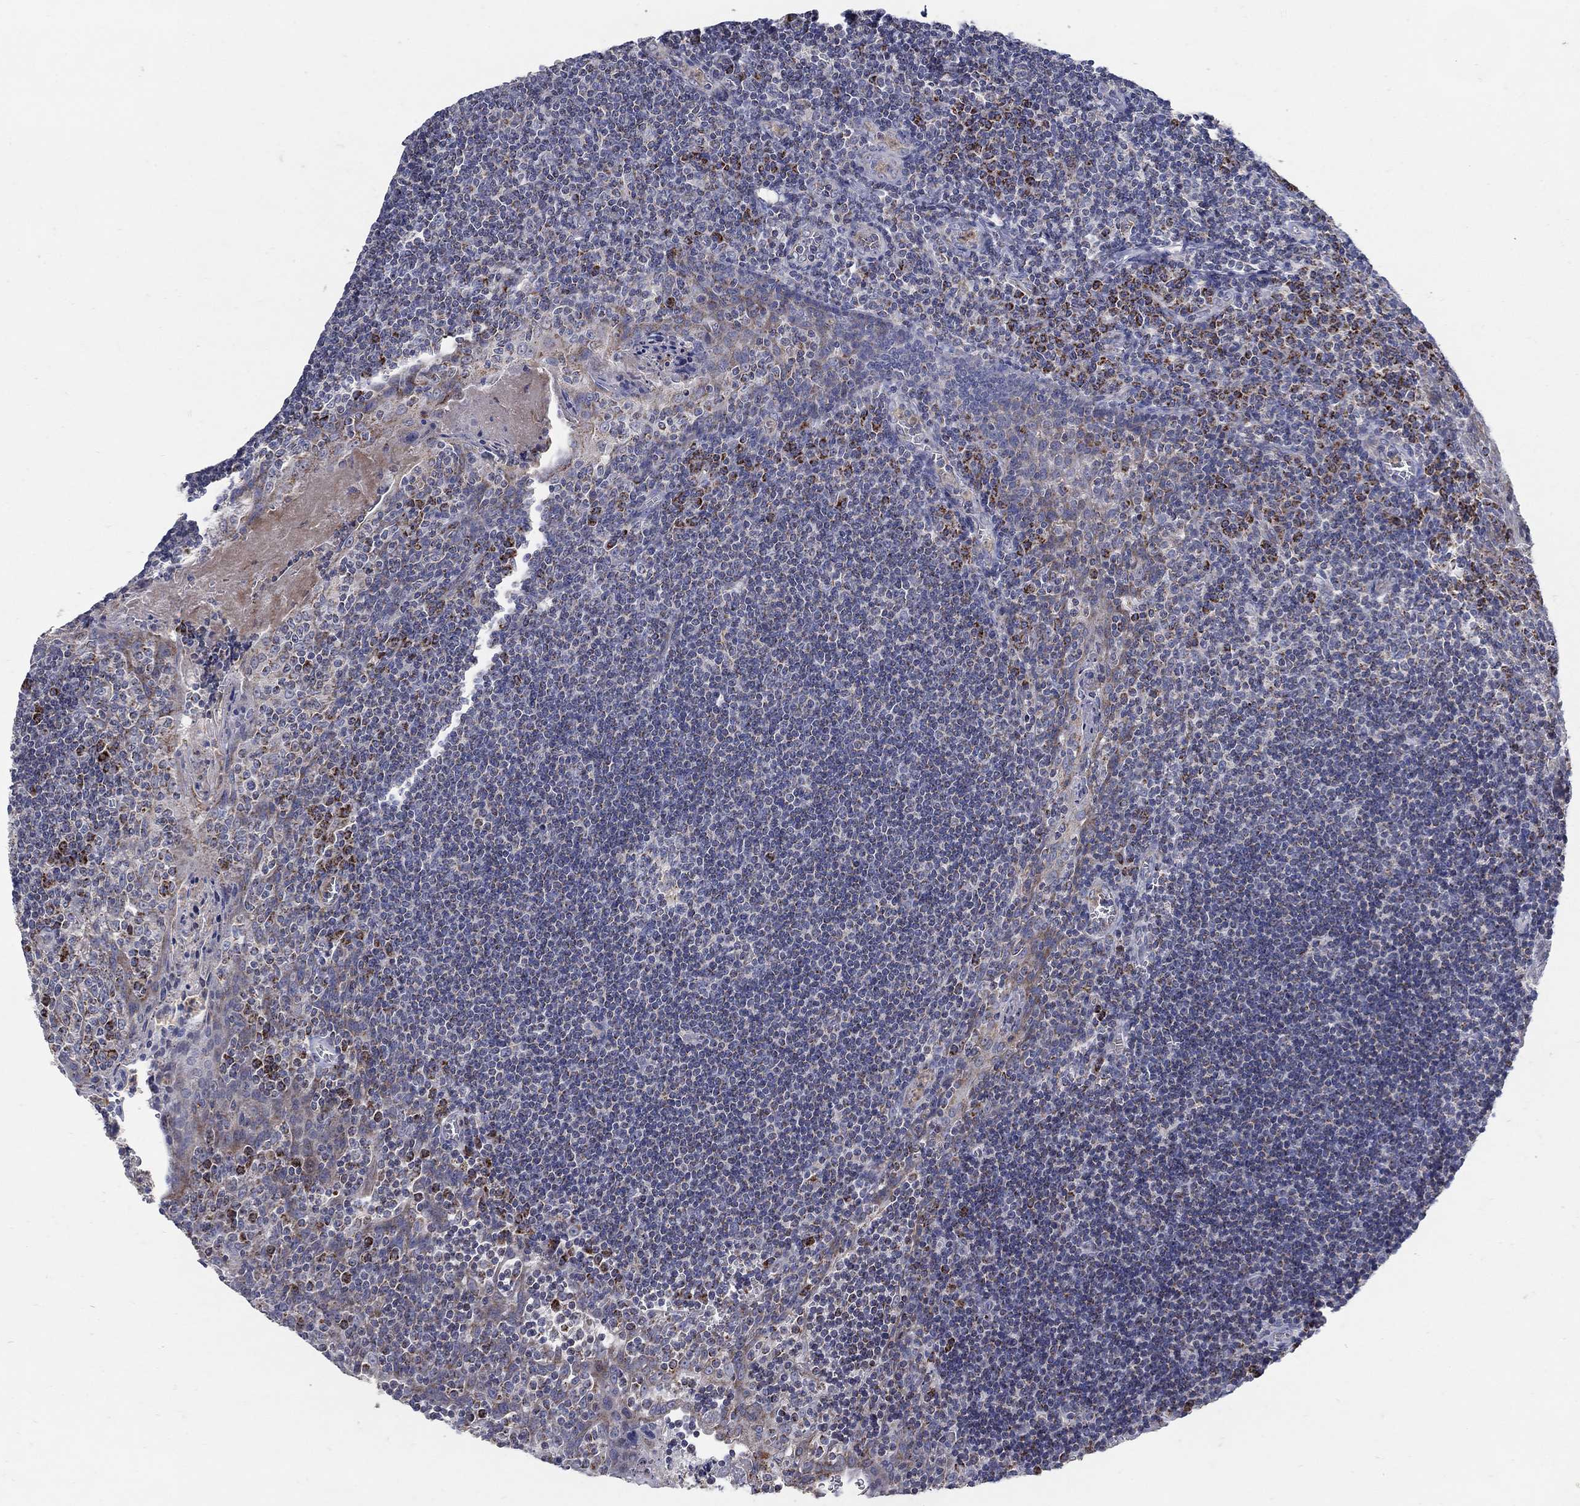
{"staining": {"intensity": "strong", "quantity": "<25%", "location": "cytoplasmic/membranous"}, "tissue": "tonsil", "cell_type": "Germinal center cells", "image_type": "normal", "snomed": [{"axis": "morphology", "description": "Normal tissue, NOS"}, {"axis": "morphology", "description": "Inflammation, NOS"}, {"axis": "topography", "description": "Tonsil"}], "caption": "Immunohistochemistry of normal human tonsil displays medium levels of strong cytoplasmic/membranous positivity in about <25% of germinal center cells.", "gene": "HMX2", "patient": {"sex": "female", "age": 31}}